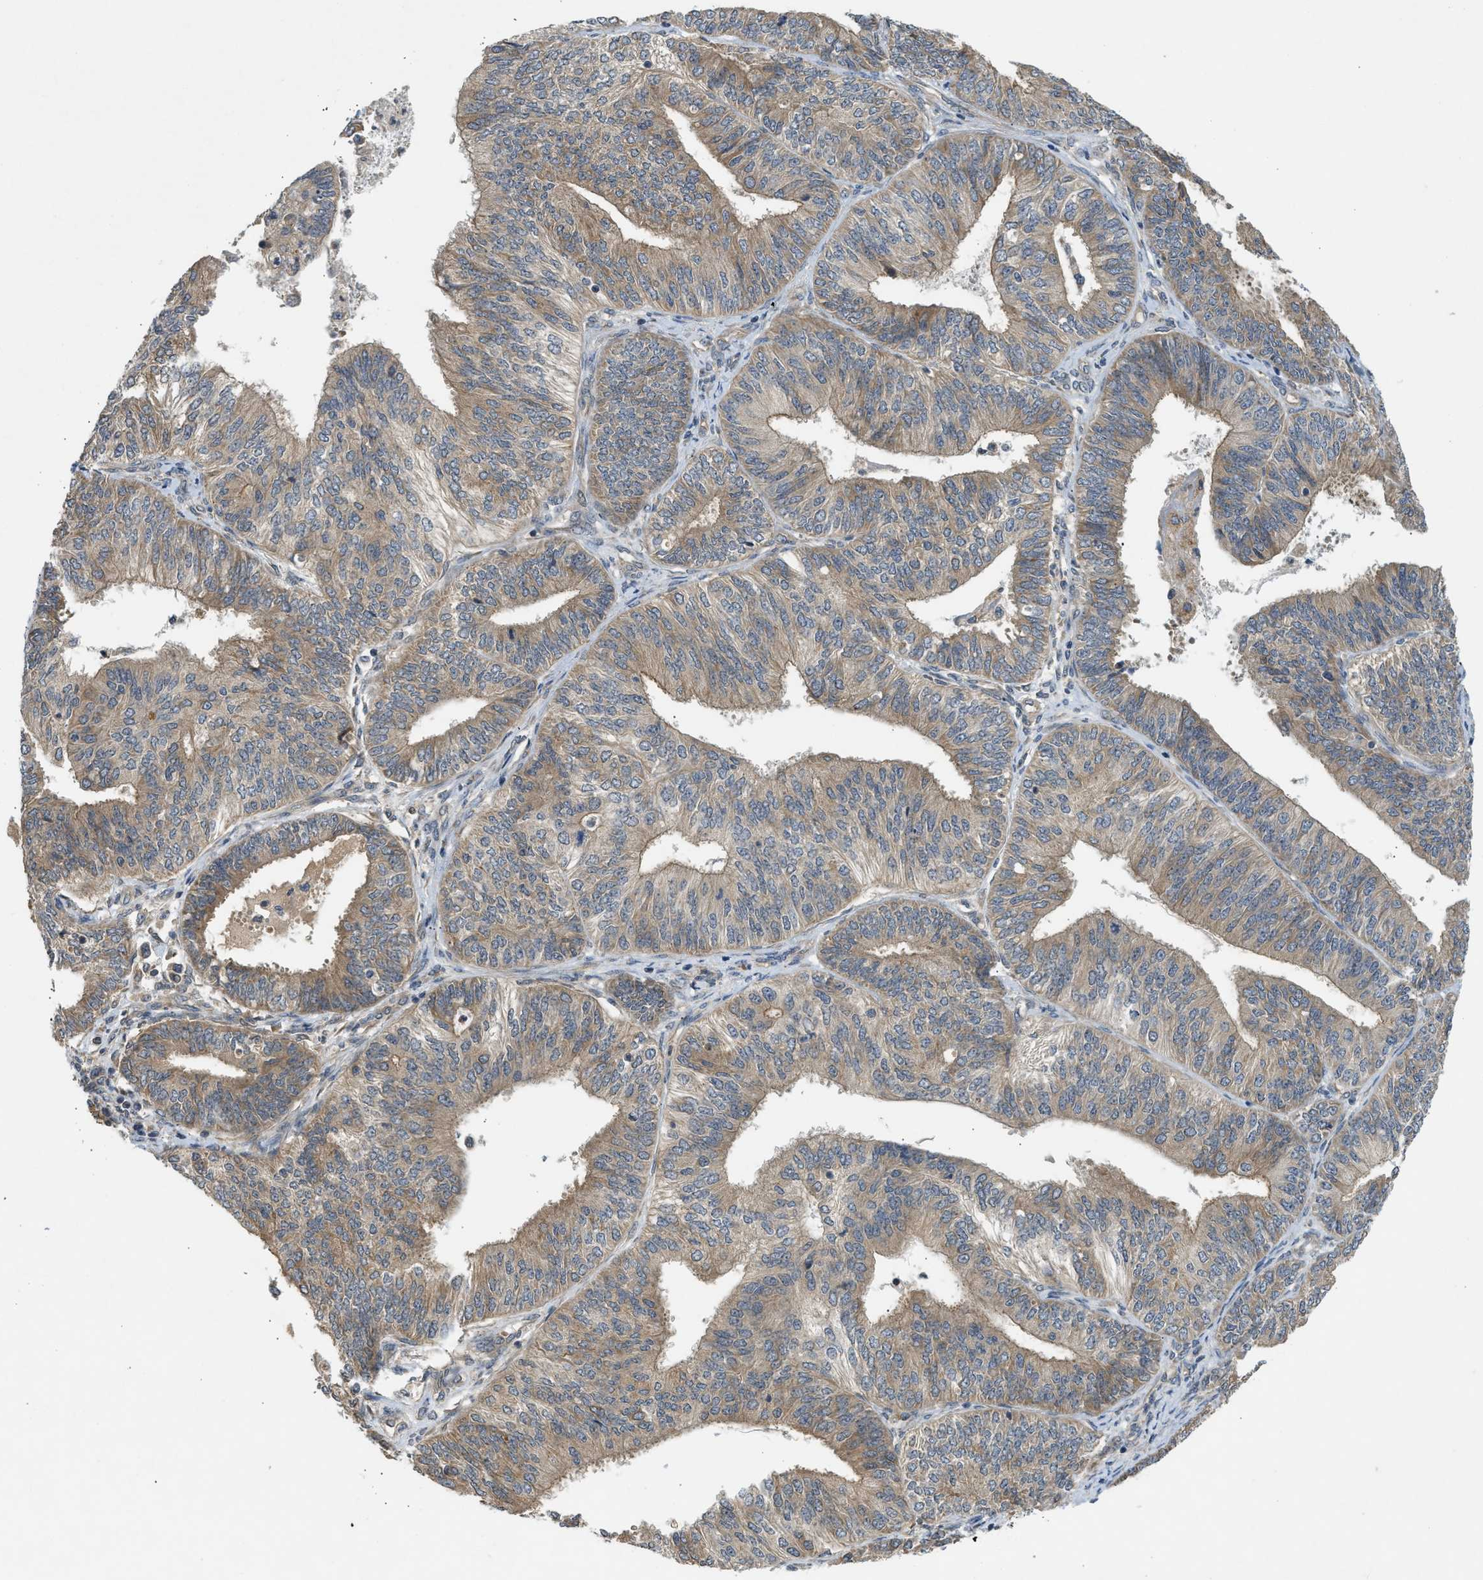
{"staining": {"intensity": "weak", "quantity": ">75%", "location": "cytoplasmic/membranous"}, "tissue": "endometrial cancer", "cell_type": "Tumor cells", "image_type": "cancer", "snomed": [{"axis": "morphology", "description": "Adenocarcinoma, NOS"}, {"axis": "topography", "description": "Endometrium"}], "caption": "Endometrial cancer (adenocarcinoma) stained for a protein exhibits weak cytoplasmic/membranous positivity in tumor cells. (Brightfield microscopy of DAB IHC at high magnification).", "gene": "ADCY8", "patient": {"sex": "female", "age": 58}}